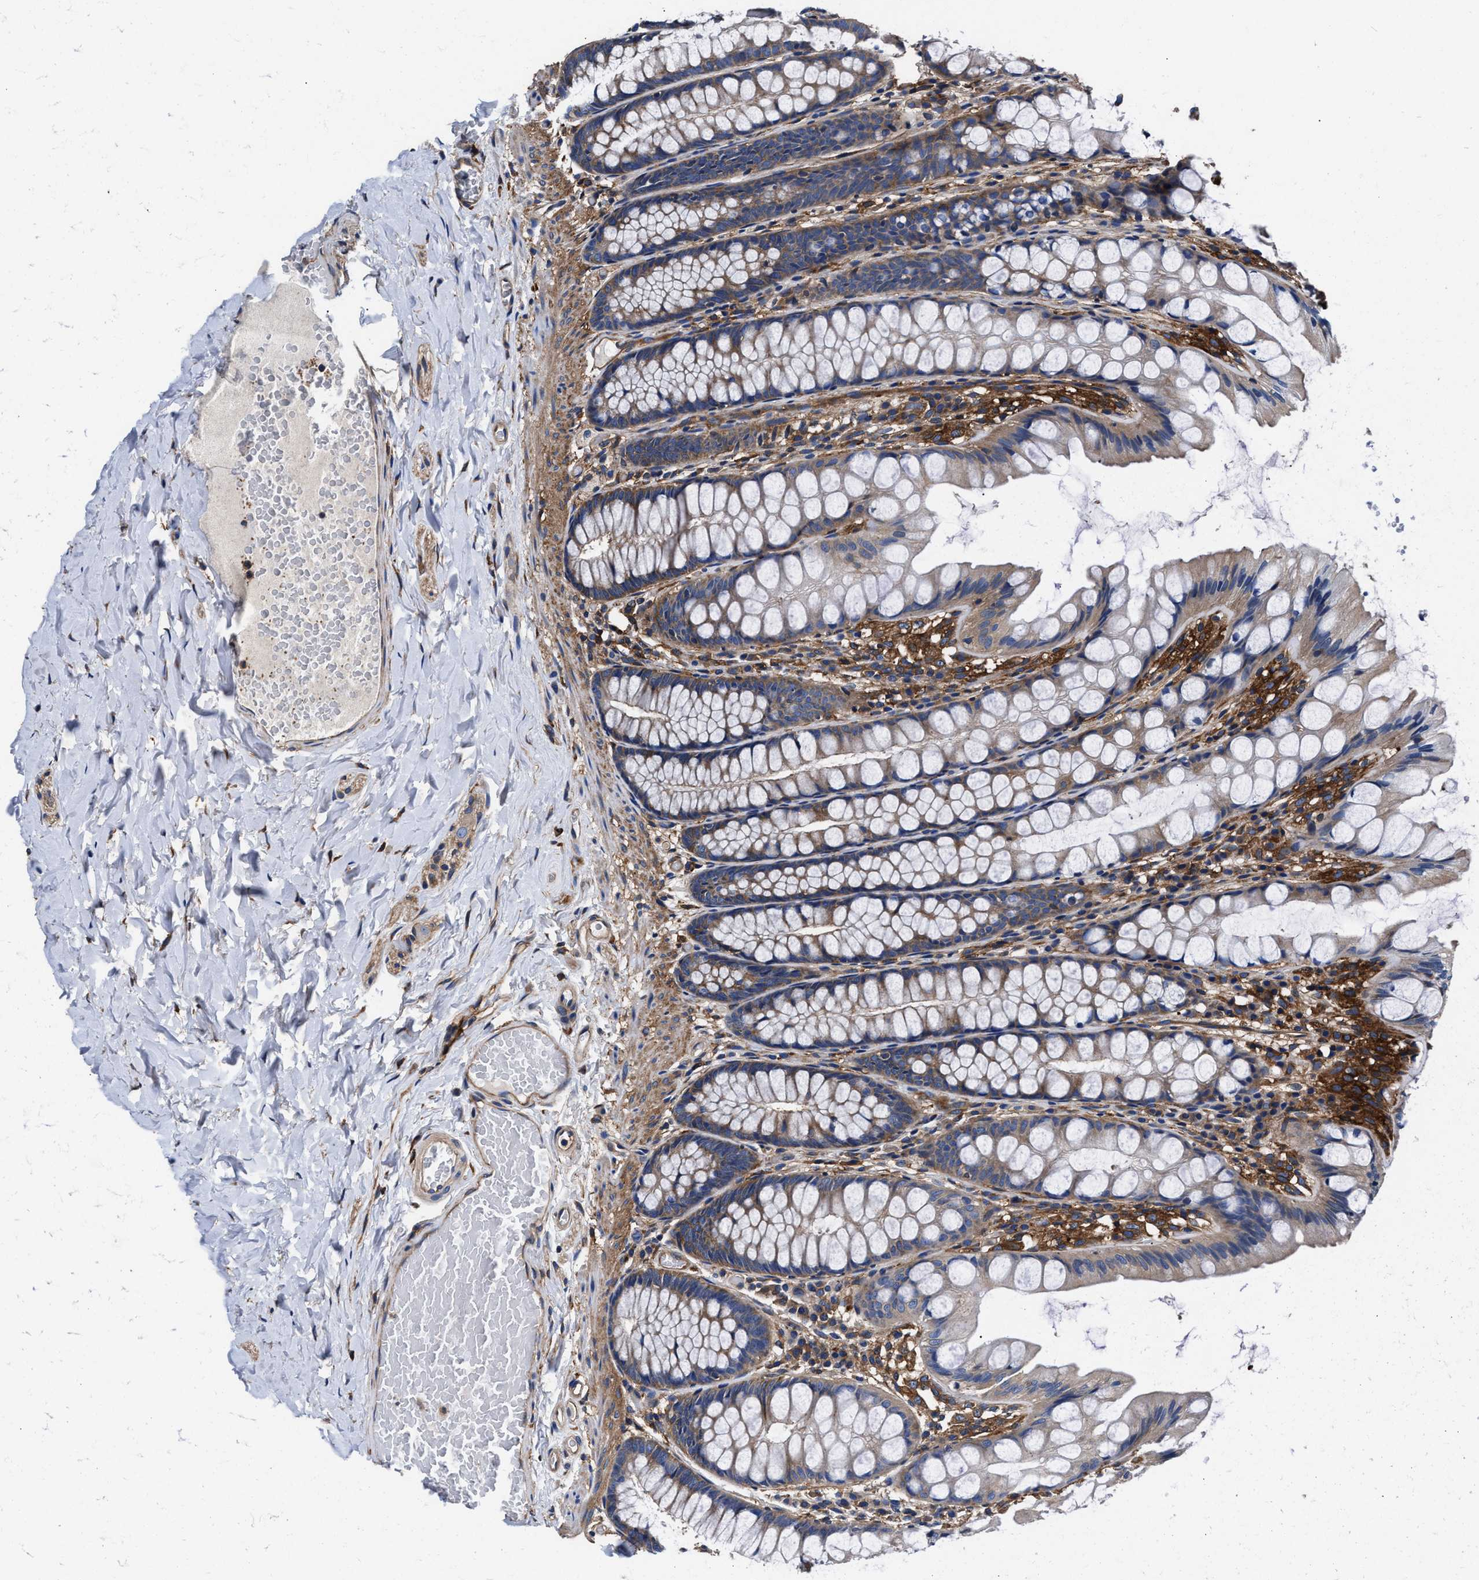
{"staining": {"intensity": "moderate", "quantity": "25%-75%", "location": "cytoplasmic/membranous"}, "tissue": "colon", "cell_type": "Endothelial cells", "image_type": "normal", "snomed": [{"axis": "morphology", "description": "Normal tissue, NOS"}, {"axis": "topography", "description": "Colon"}], "caption": "Immunohistochemistry (IHC) micrograph of benign human colon stained for a protein (brown), which exhibits medium levels of moderate cytoplasmic/membranous positivity in about 25%-75% of endothelial cells.", "gene": "SH3GL1", "patient": {"sex": "male", "age": 47}}